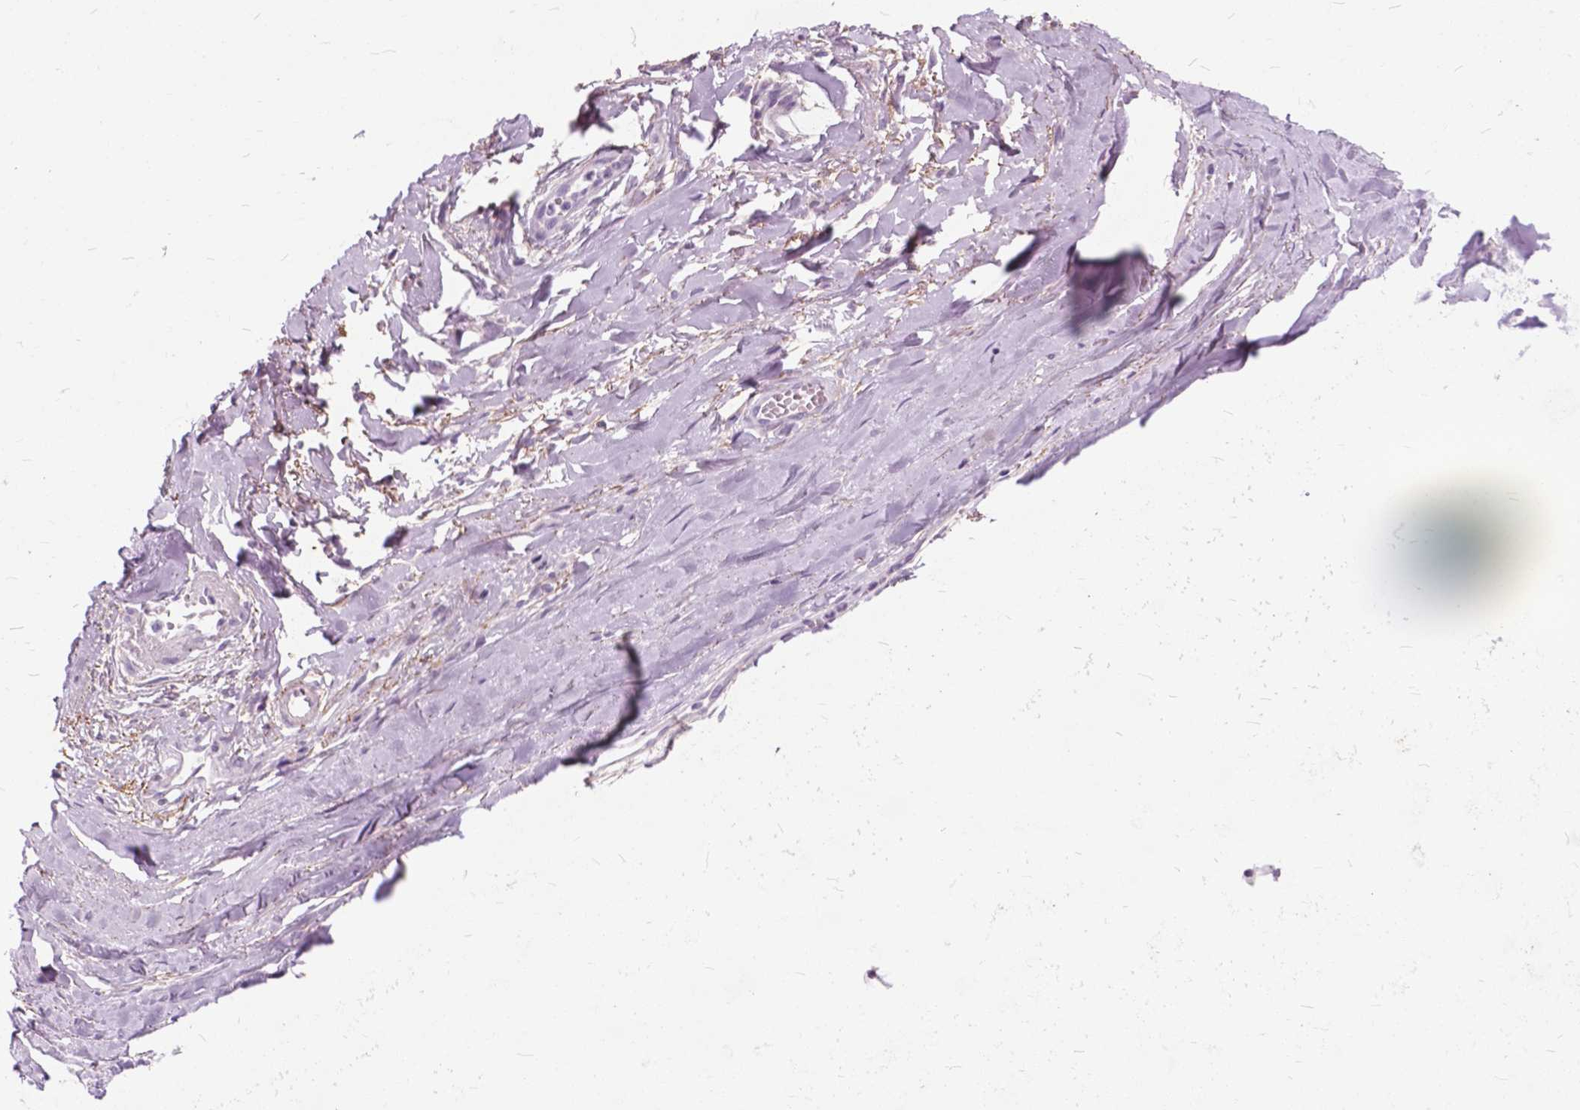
{"staining": {"intensity": "negative", "quantity": "none", "location": "none"}, "tissue": "adipose tissue", "cell_type": "Adipocytes", "image_type": "normal", "snomed": [{"axis": "morphology", "description": "Normal tissue, NOS"}, {"axis": "topography", "description": "Cartilage tissue"}, {"axis": "topography", "description": "Nasopharynx"}, {"axis": "topography", "description": "Thyroid gland"}], "caption": "This is an immunohistochemistry (IHC) micrograph of normal adipose tissue. There is no expression in adipocytes.", "gene": "GDF9", "patient": {"sex": "male", "age": 63}}